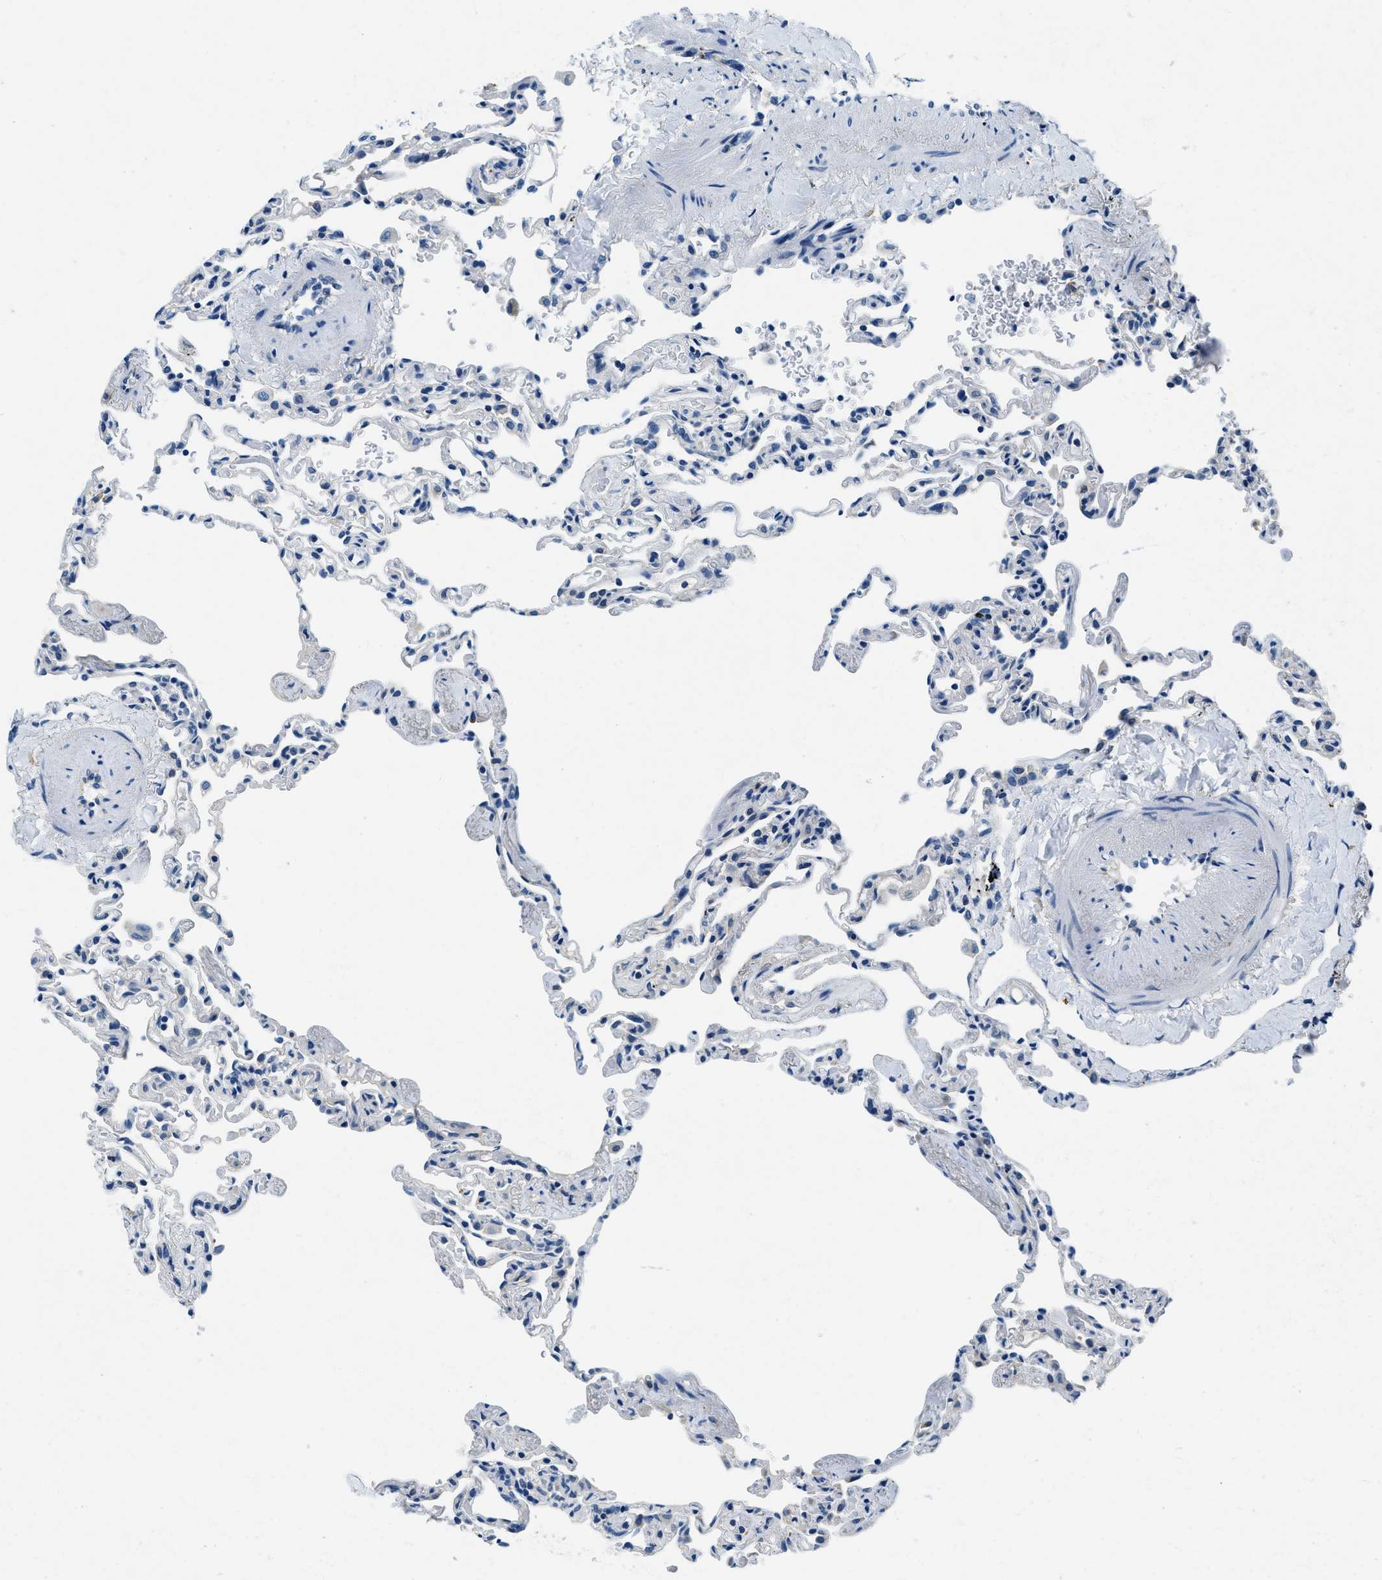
{"staining": {"intensity": "negative", "quantity": "none", "location": "none"}, "tissue": "lung", "cell_type": "Alveolar cells", "image_type": "normal", "snomed": [{"axis": "morphology", "description": "Normal tissue, NOS"}, {"axis": "topography", "description": "Lung"}], "caption": "This is a histopathology image of IHC staining of benign lung, which shows no positivity in alveolar cells. The staining is performed using DAB brown chromogen with nuclei counter-stained in using hematoxylin.", "gene": "UBAC2", "patient": {"sex": "male", "age": 59}}